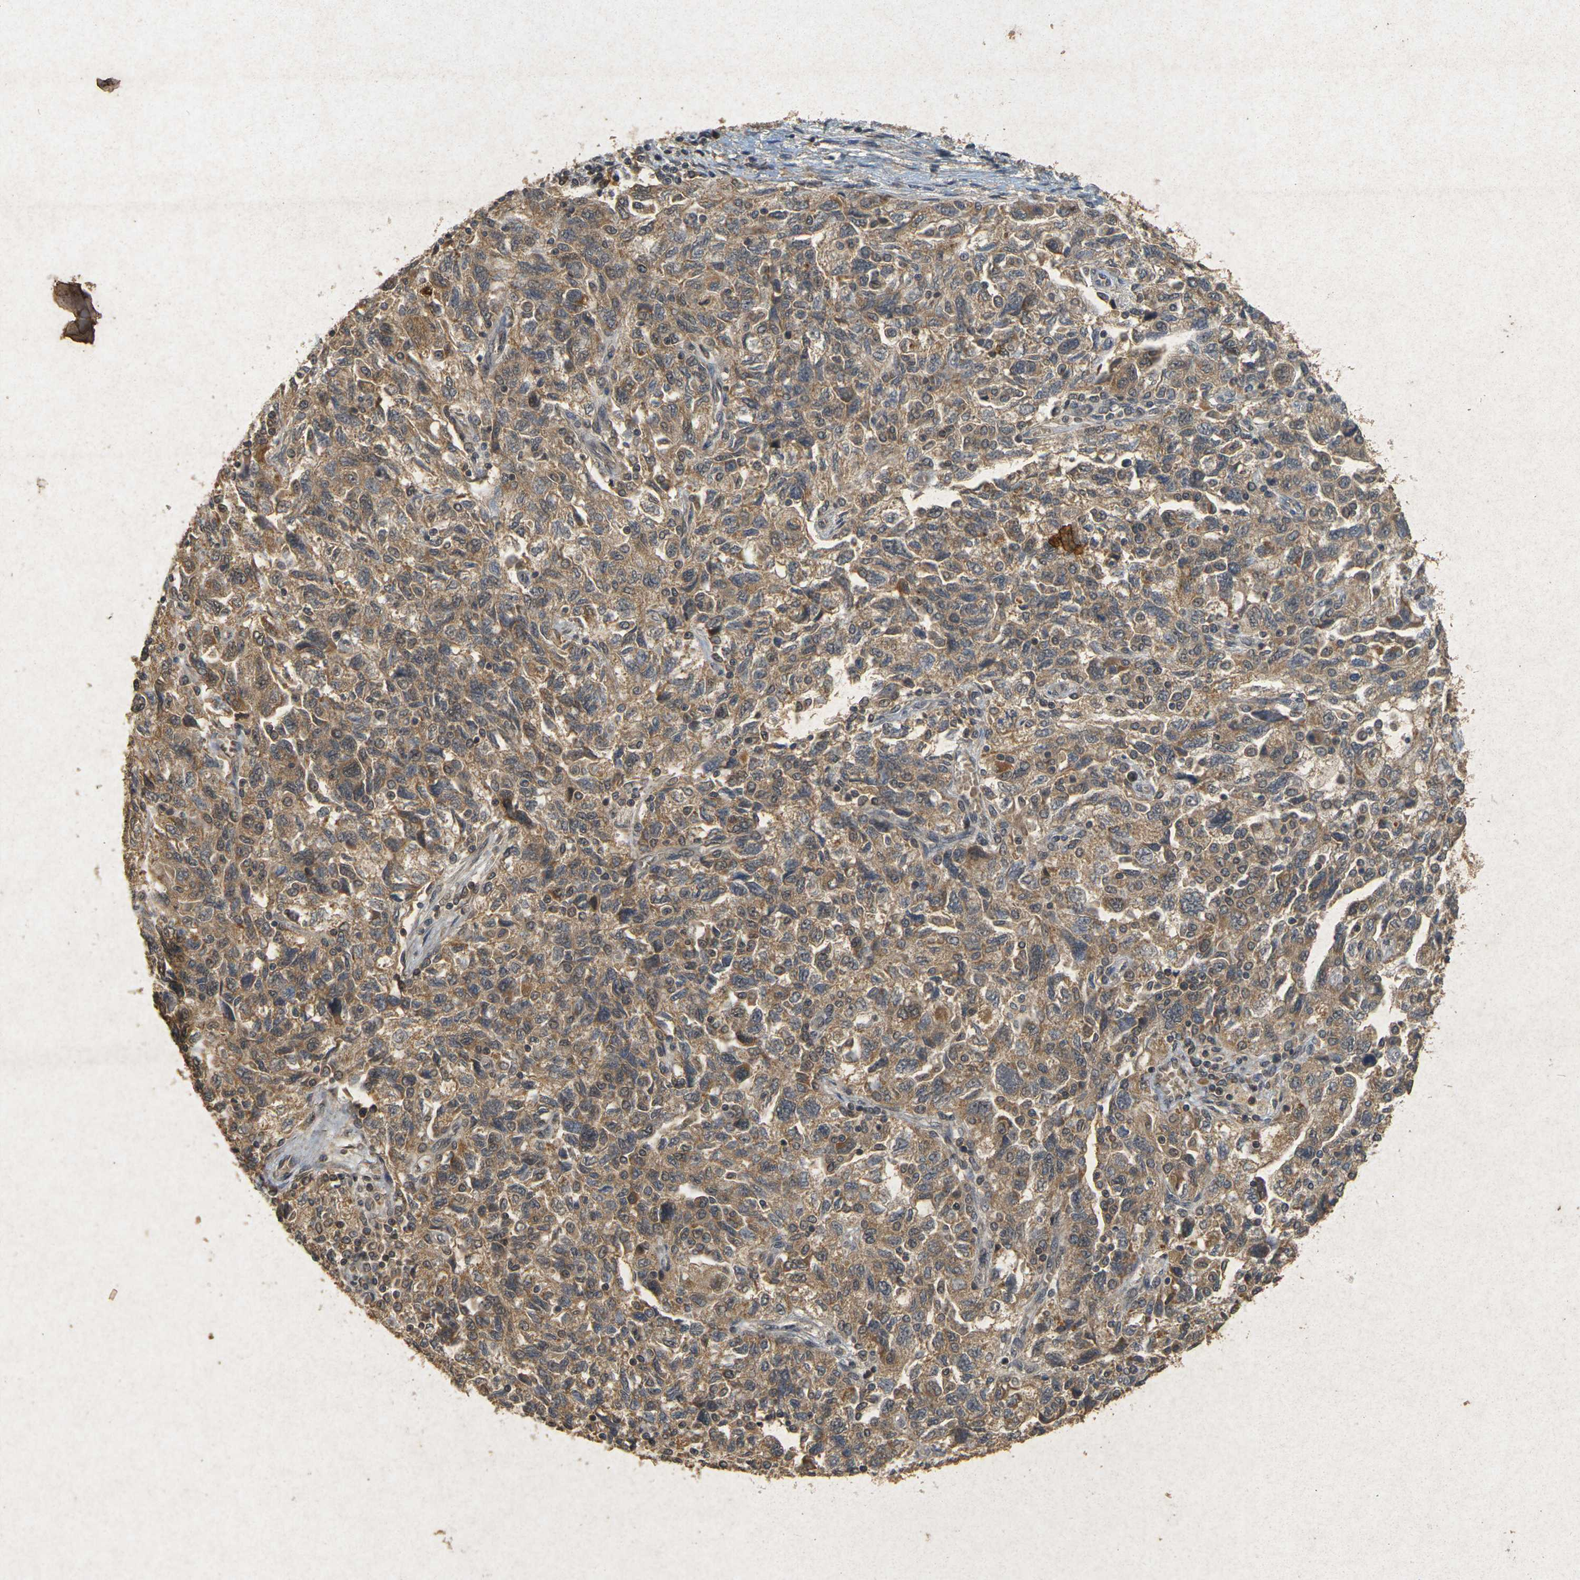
{"staining": {"intensity": "moderate", "quantity": ">75%", "location": "cytoplasmic/membranous"}, "tissue": "ovarian cancer", "cell_type": "Tumor cells", "image_type": "cancer", "snomed": [{"axis": "morphology", "description": "Carcinoma, NOS"}, {"axis": "morphology", "description": "Cystadenocarcinoma, serous, NOS"}, {"axis": "topography", "description": "Ovary"}], "caption": "This micrograph displays IHC staining of human ovarian carcinoma, with medium moderate cytoplasmic/membranous staining in about >75% of tumor cells.", "gene": "ERN1", "patient": {"sex": "female", "age": 69}}